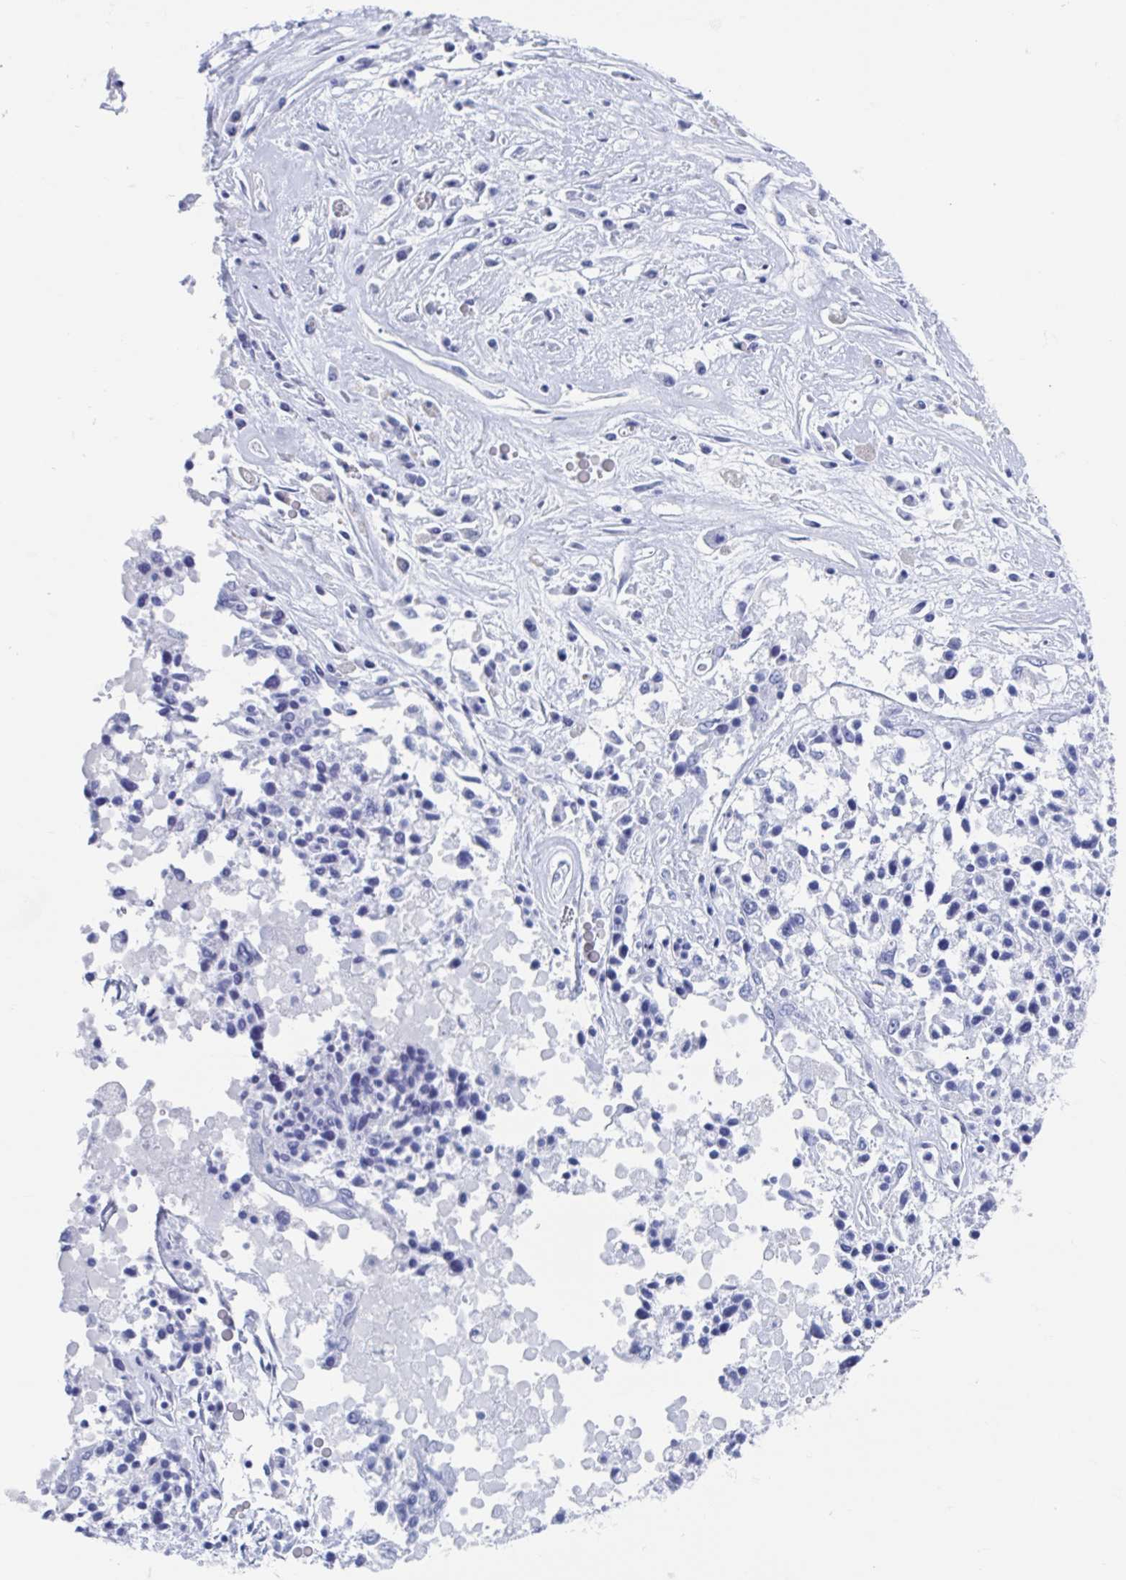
{"staining": {"intensity": "negative", "quantity": "none", "location": "none"}, "tissue": "ovarian cancer", "cell_type": "Tumor cells", "image_type": "cancer", "snomed": [{"axis": "morphology", "description": "Carcinoma, endometroid"}, {"axis": "topography", "description": "Ovary"}], "caption": "Tumor cells are negative for brown protein staining in endometroid carcinoma (ovarian). (DAB (3,3'-diaminobenzidine) IHC, high magnification).", "gene": "C10orf53", "patient": {"sex": "female", "age": 62}}